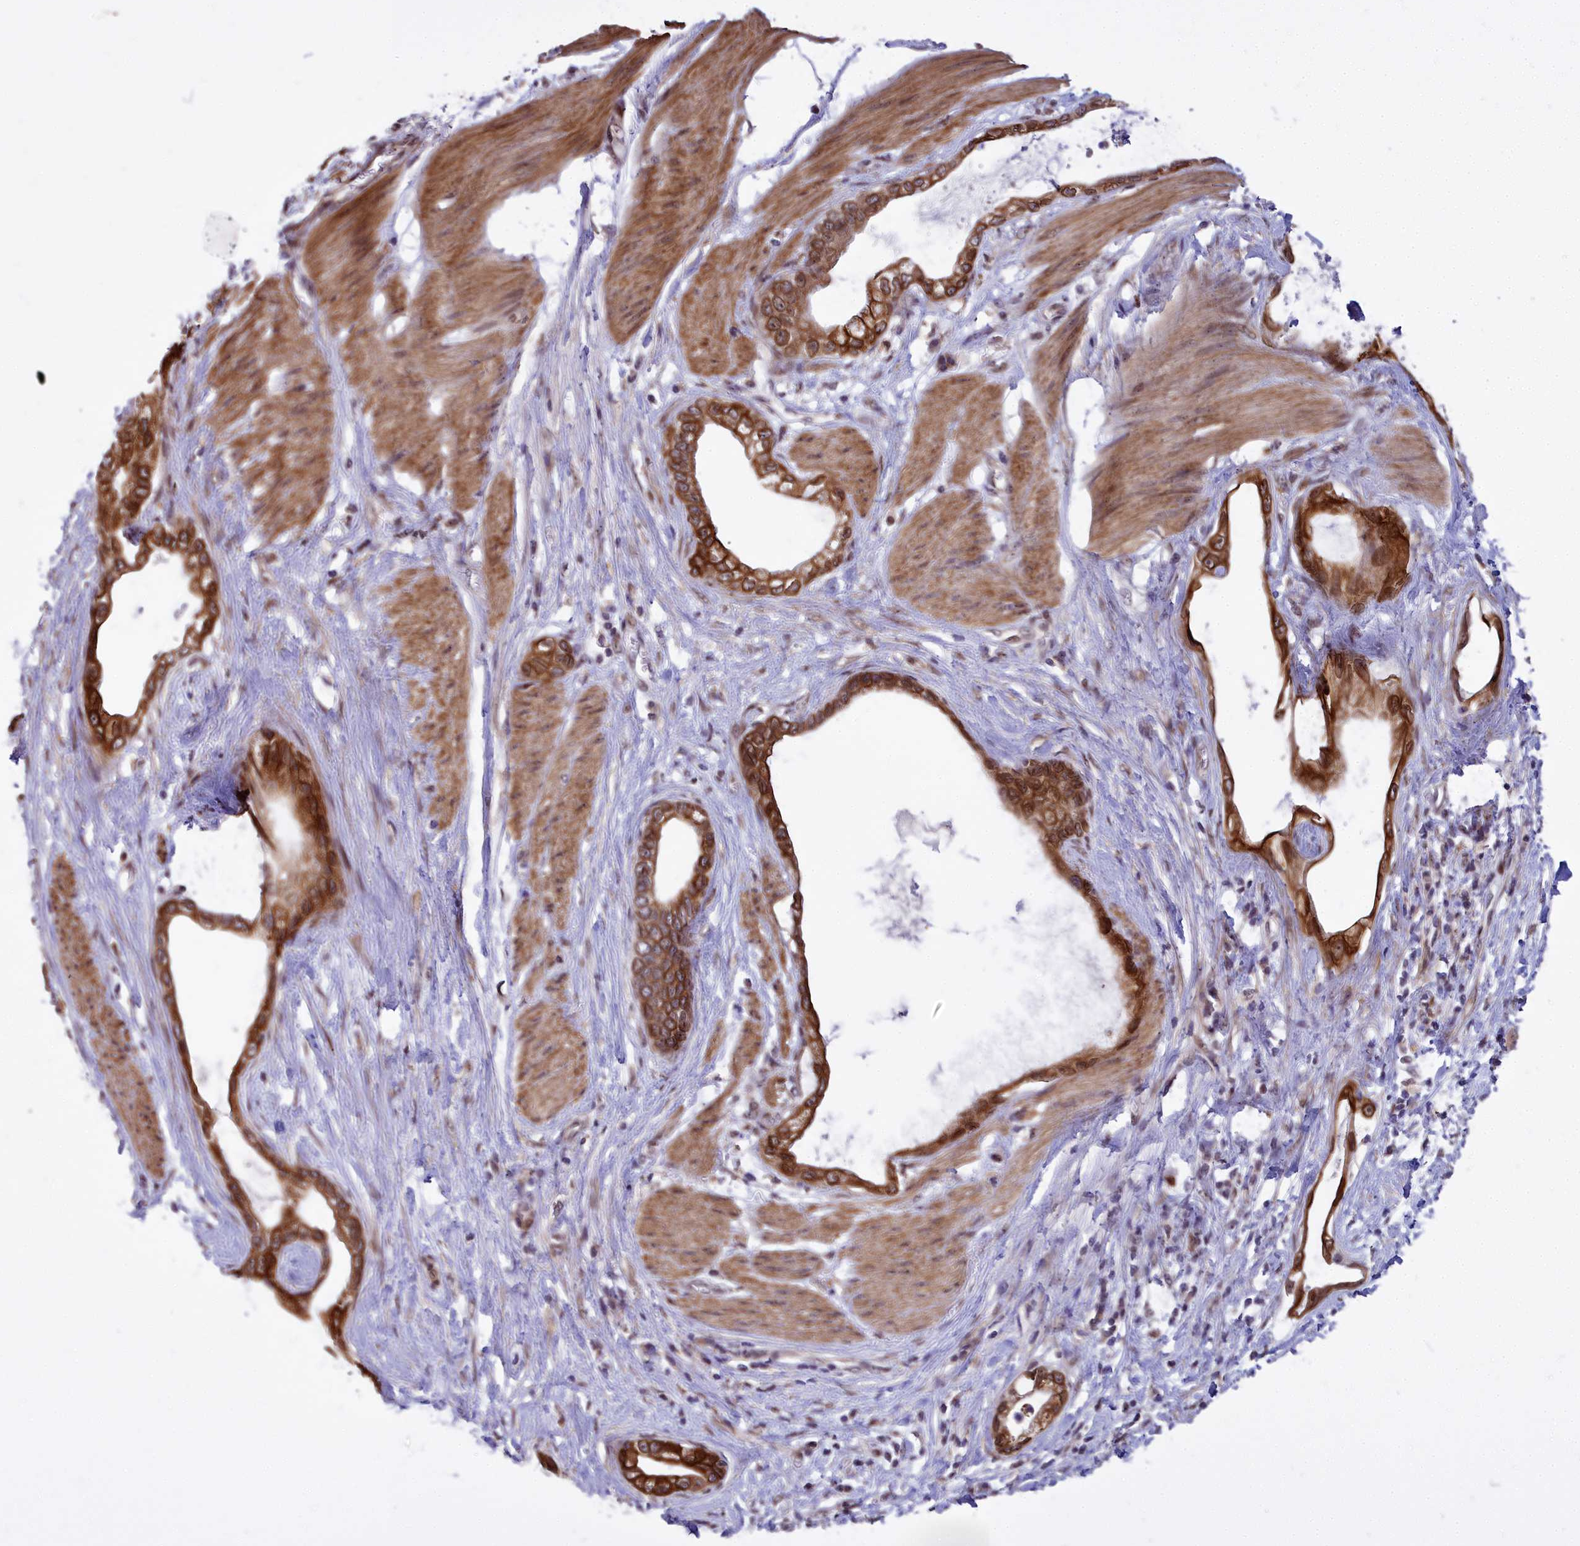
{"staining": {"intensity": "strong", "quantity": ">75%", "location": "cytoplasmic/membranous,nuclear"}, "tissue": "stomach cancer", "cell_type": "Tumor cells", "image_type": "cancer", "snomed": [{"axis": "morphology", "description": "Adenocarcinoma, NOS"}, {"axis": "topography", "description": "Stomach"}], "caption": "Stomach cancer (adenocarcinoma) tissue demonstrates strong cytoplasmic/membranous and nuclear staining in about >75% of tumor cells", "gene": "ABCB8", "patient": {"sex": "male", "age": 55}}